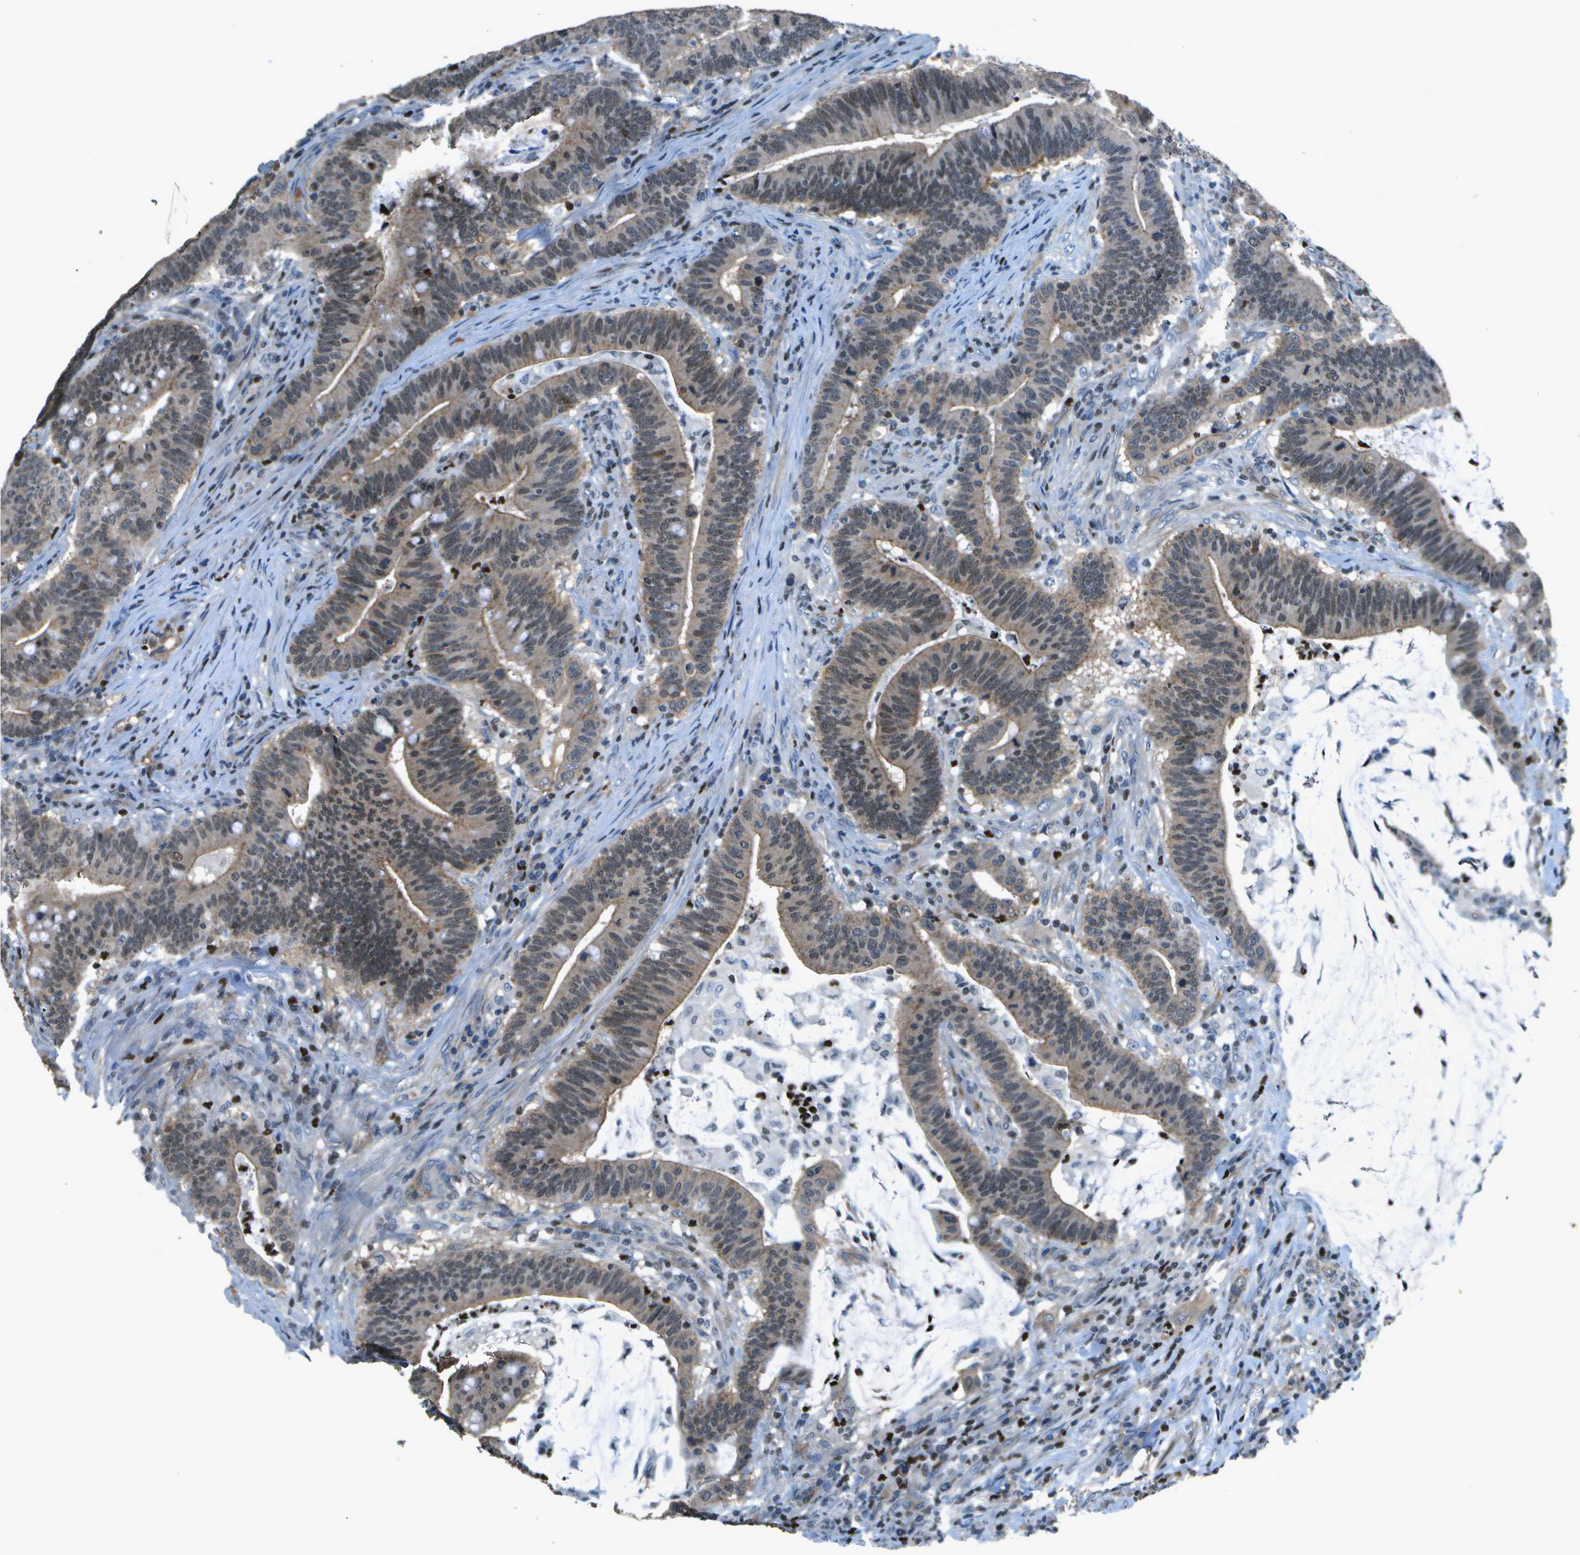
{"staining": {"intensity": "weak", "quantity": "25%-75%", "location": "cytoplasmic/membranous,nuclear"}, "tissue": "colorectal cancer", "cell_type": "Tumor cells", "image_type": "cancer", "snomed": [{"axis": "morphology", "description": "Normal tissue, NOS"}, {"axis": "morphology", "description": "Adenocarcinoma, NOS"}, {"axis": "topography", "description": "Colon"}], "caption": "Immunohistochemistry photomicrograph of neoplastic tissue: colorectal adenocarcinoma stained using IHC demonstrates low levels of weak protein expression localized specifically in the cytoplasmic/membranous and nuclear of tumor cells, appearing as a cytoplasmic/membranous and nuclear brown color.", "gene": "PDLIM1", "patient": {"sex": "female", "age": 66}}